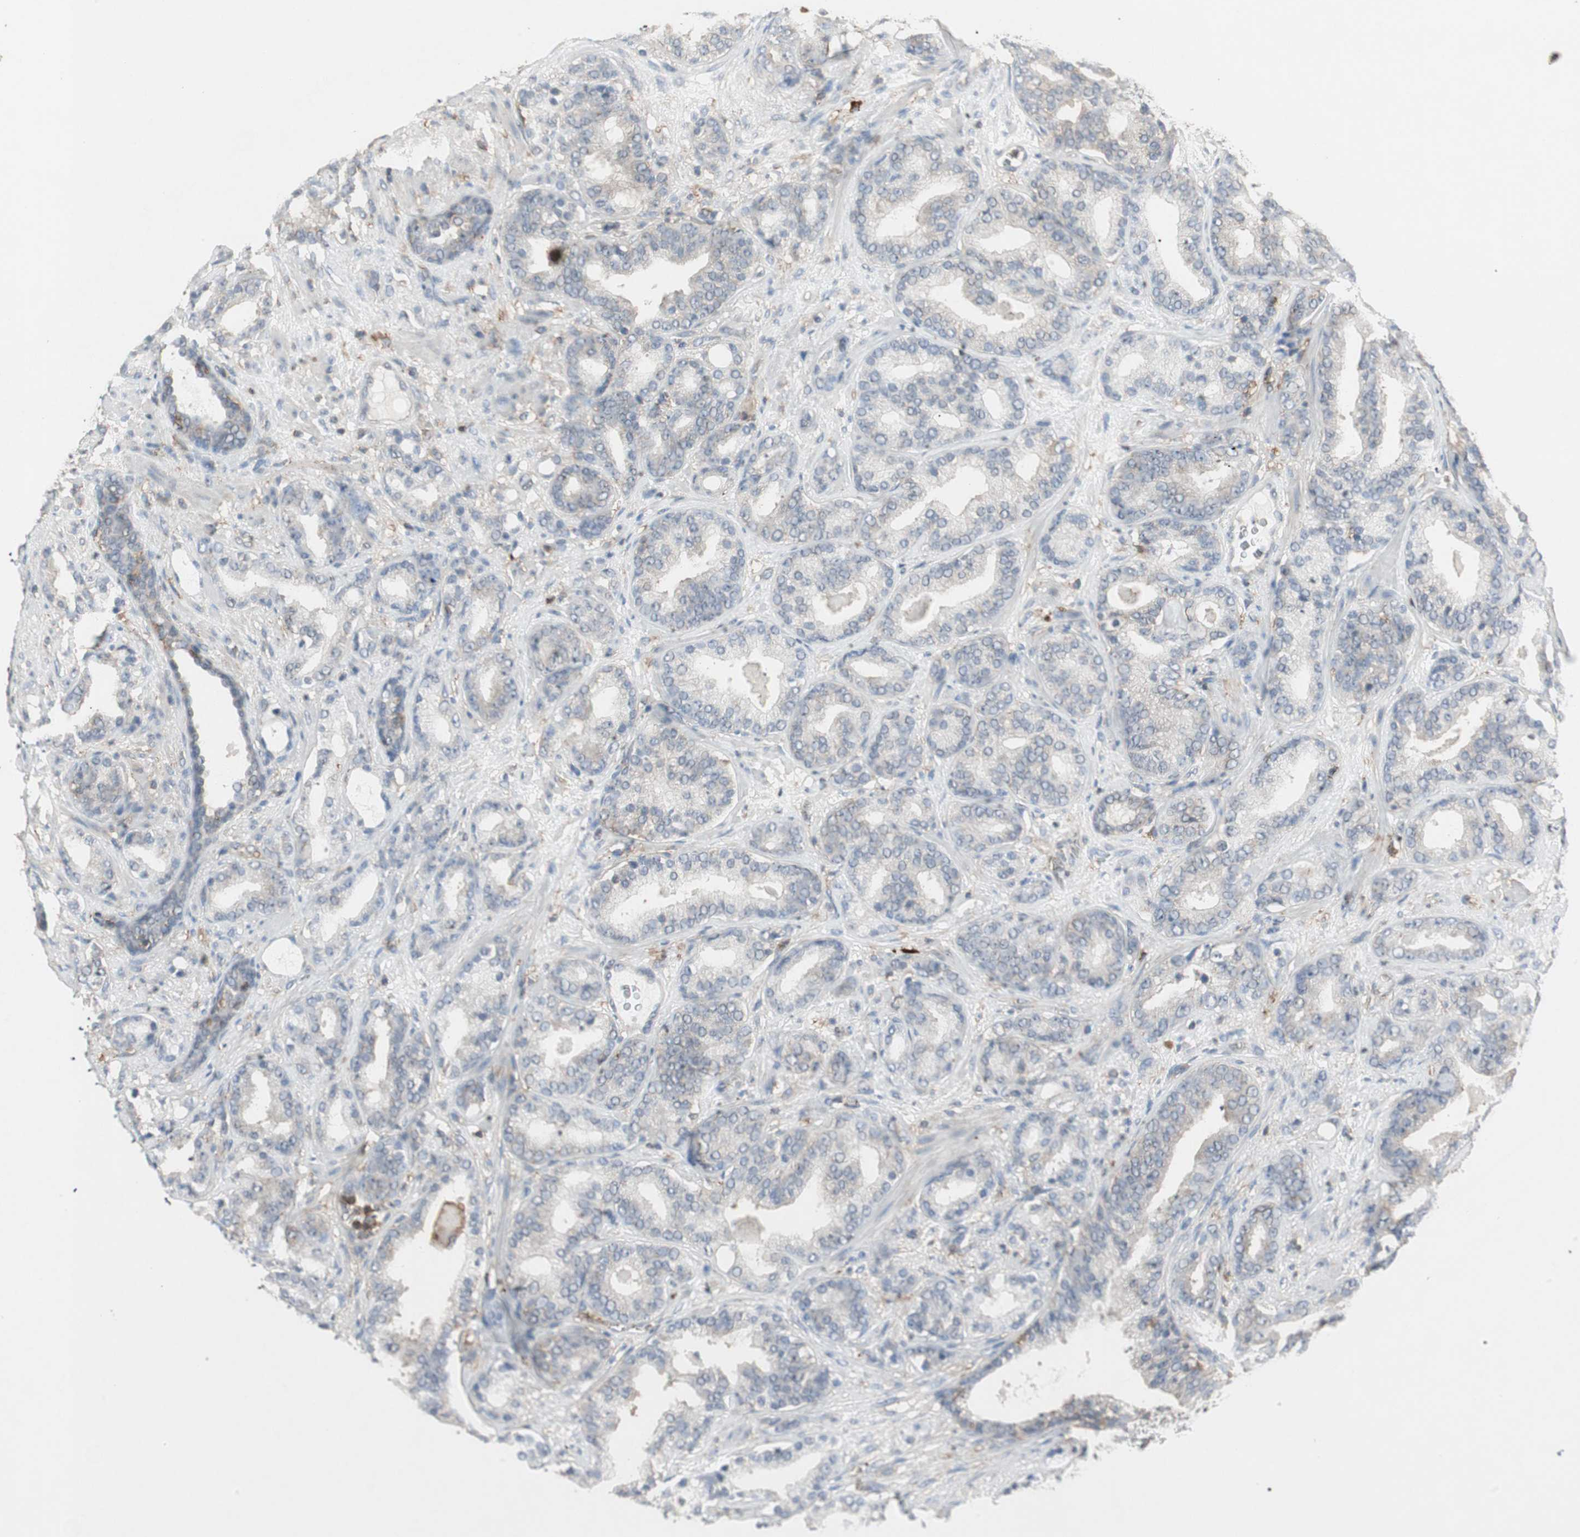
{"staining": {"intensity": "weak", "quantity": "25%-75%", "location": "cytoplasmic/membranous"}, "tissue": "prostate cancer", "cell_type": "Tumor cells", "image_type": "cancer", "snomed": [{"axis": "morphology", "description": "Adenocarcinoma, Low grade"}, {"axis": "topography", "description": "Prostate"}], "caption": "Immunohistochemical staining of human prostate cancer reveals low levels of weak cytoplasmic/membranous positivity in approximately 25%-75% of tumor cells.", "gene": "MMP3", "patient": {"sex": "male", "age": 63}}